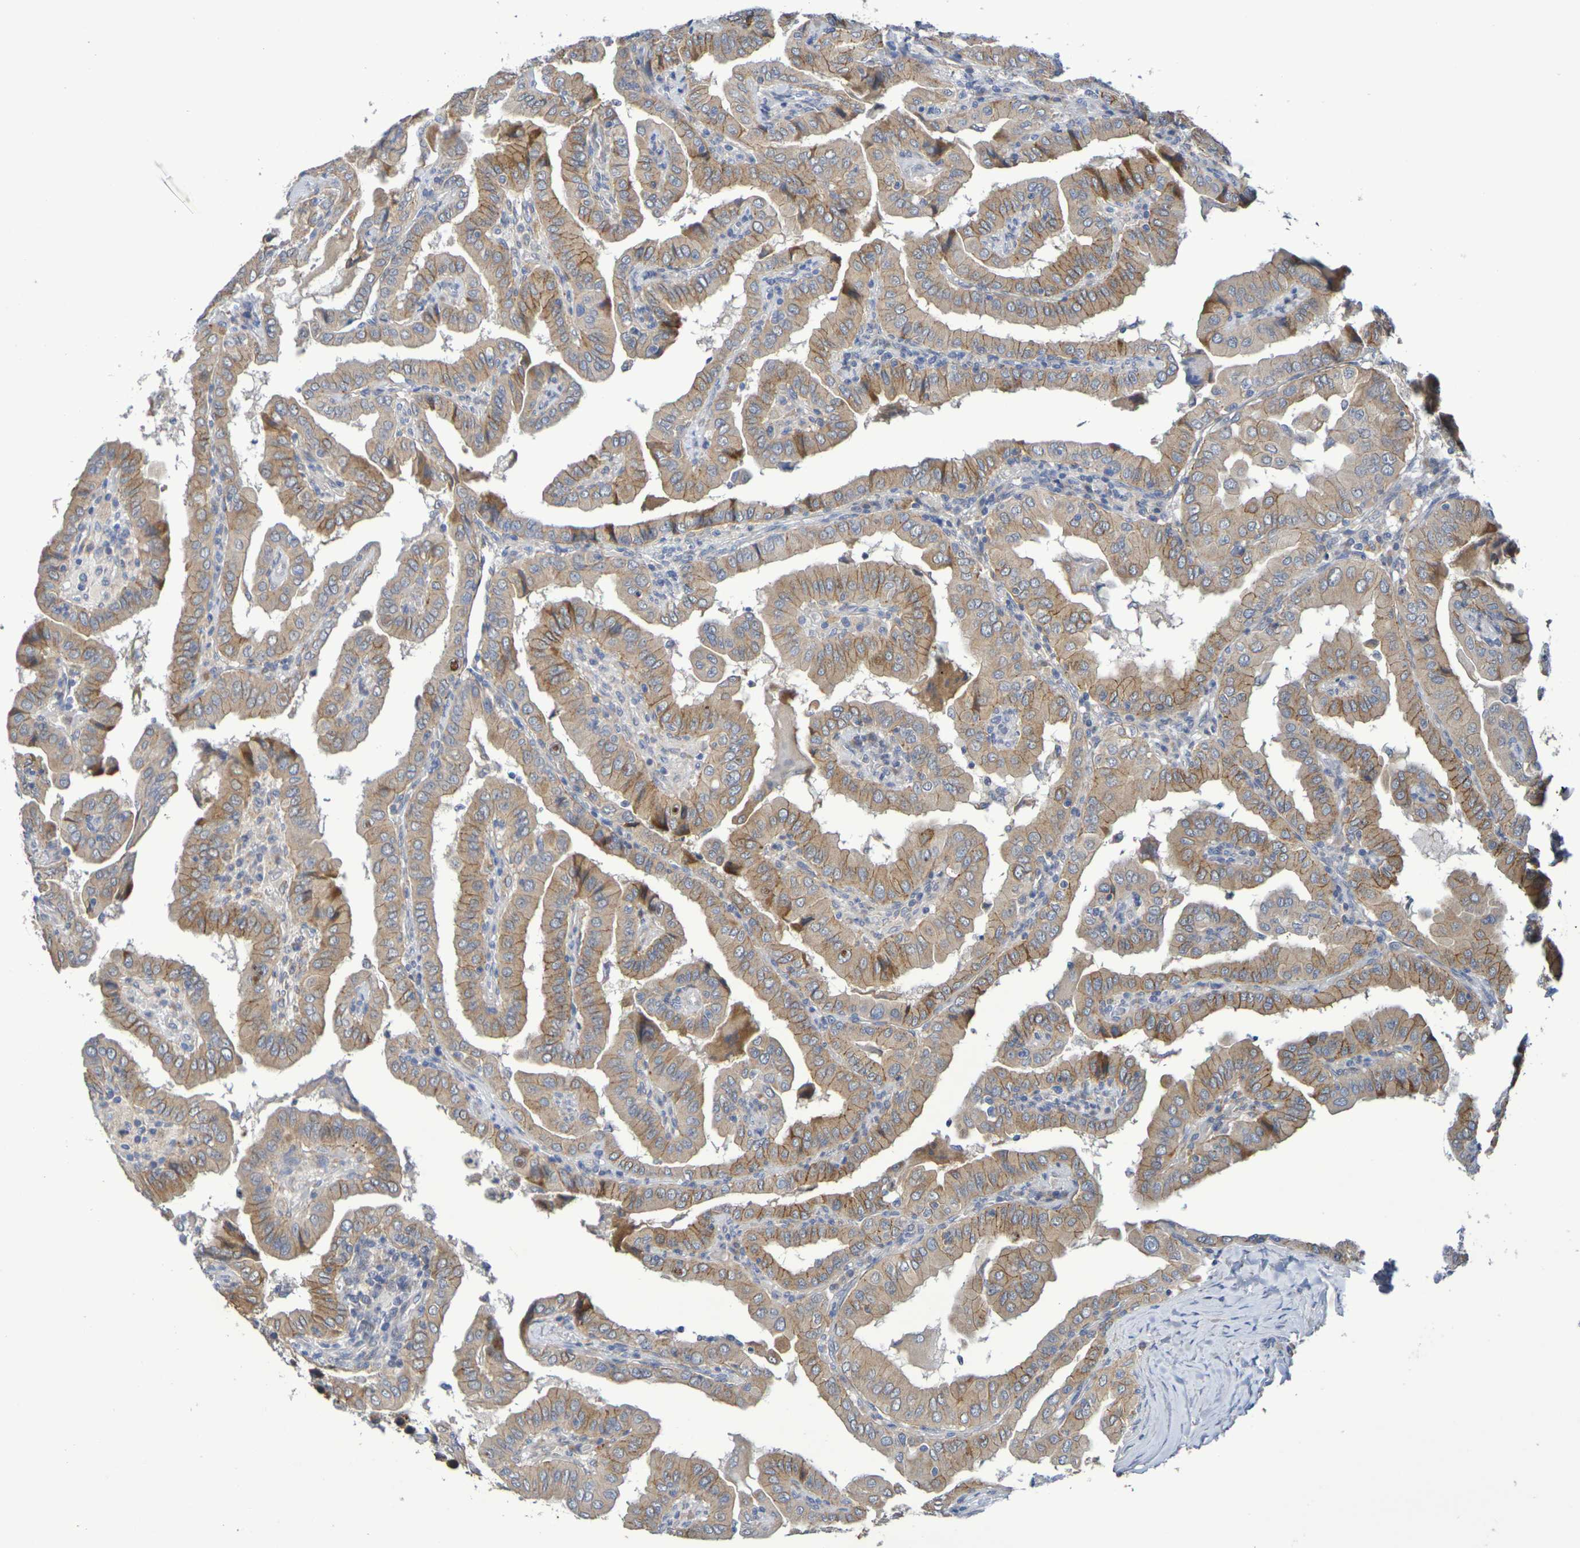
{"staining": {"intensity": "moderate", "quantity": "25%-75%", "location": "cytoplasmic/membranous"}, "tissue": "thyroid cancer", "cell_type": "Tumor cells", "image_type": "cancer", "snomed": [{"axis": "morphology", "description": "Papillary adenocarcinoma, NOS"}, {"axis": "topography", "description": "Thyroid gland"}], "caption": "Protein positivity by IHC demonstrates moderate cytoplasmic/membranous staining in about 25%-75% of tumor cells in thyroid cancer. Immunohistochemistry stains the protein of interest in brown and the nuclei are stained blue.", "gene": "SDC4", "patient": {"sex": "male", "age": 33}}